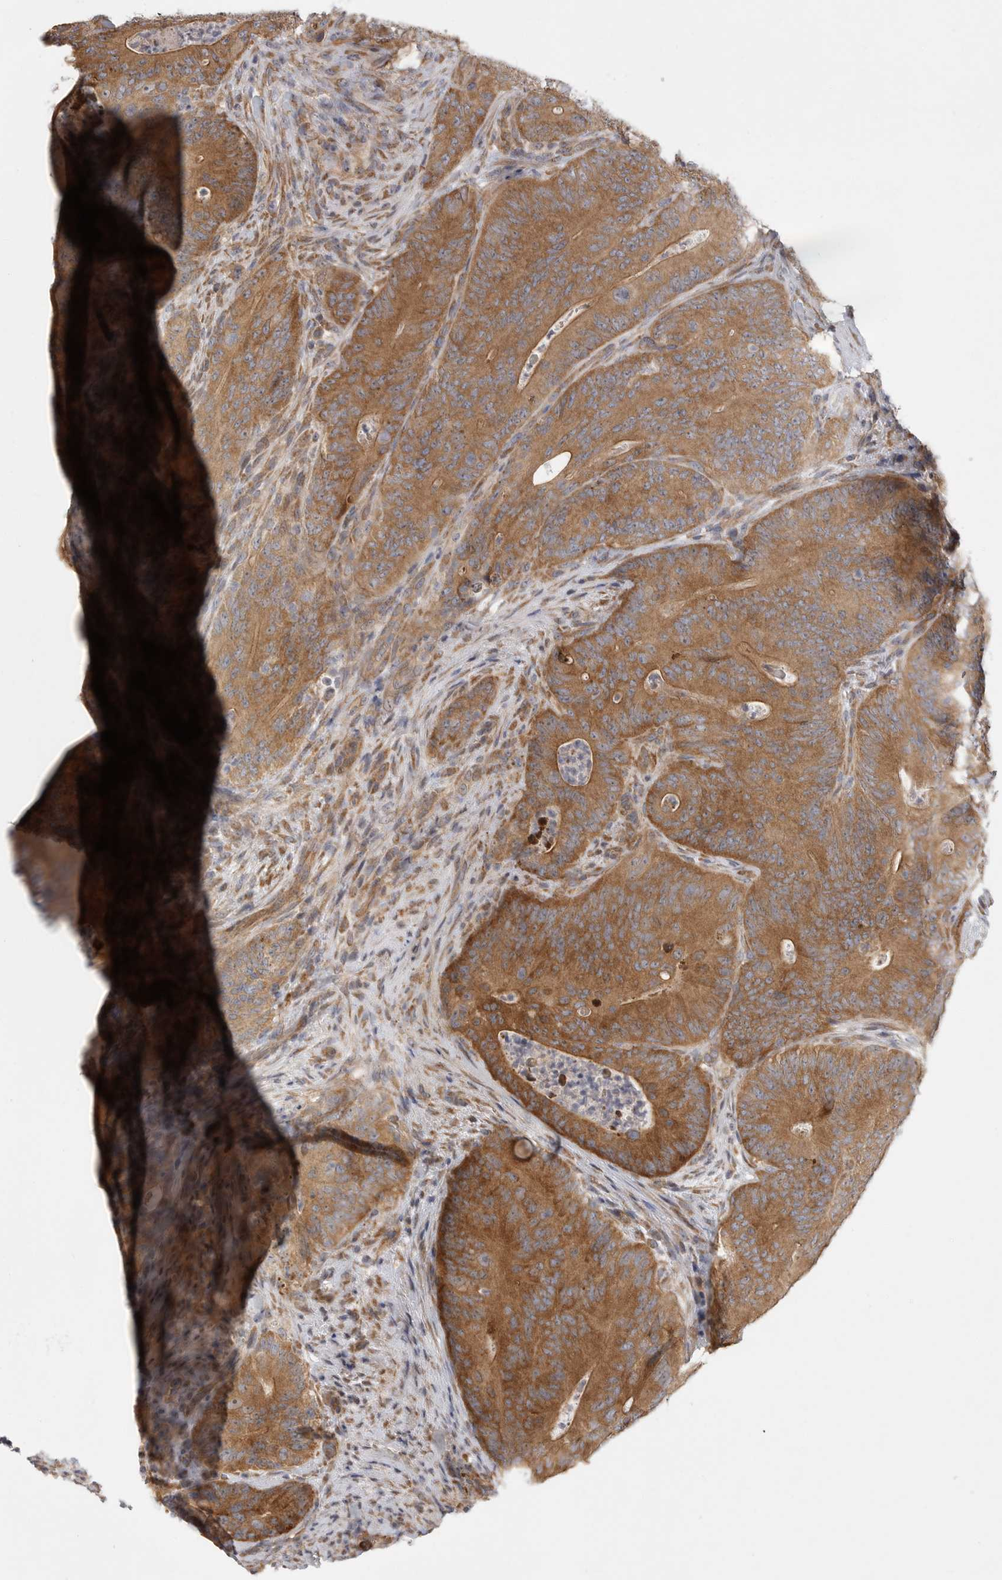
{"staining": {"intensity": "moderate", "quantity": ">75%", "location": "cytoplasmic/membranous"}, "tissue": "colorectal cancer", "cell_type": "Tumor cells", "image_type": "cancer", "snomed": [{"axis": "morphology", "description": "Normal tissue, NOS"}, {"axis": "topography", "description": "Colon"}], "caption": "The image reveals immunohistochemical staining of colorectal cancer. There is moderate cytoplasmic/membranous staining is identified in approximately >75% of tumor cells. (brown staining indicates protein expression, while blue staining denotes nuclei).", "gene": "FBXO43", "patient": {"sex": "female", "age": 82}}